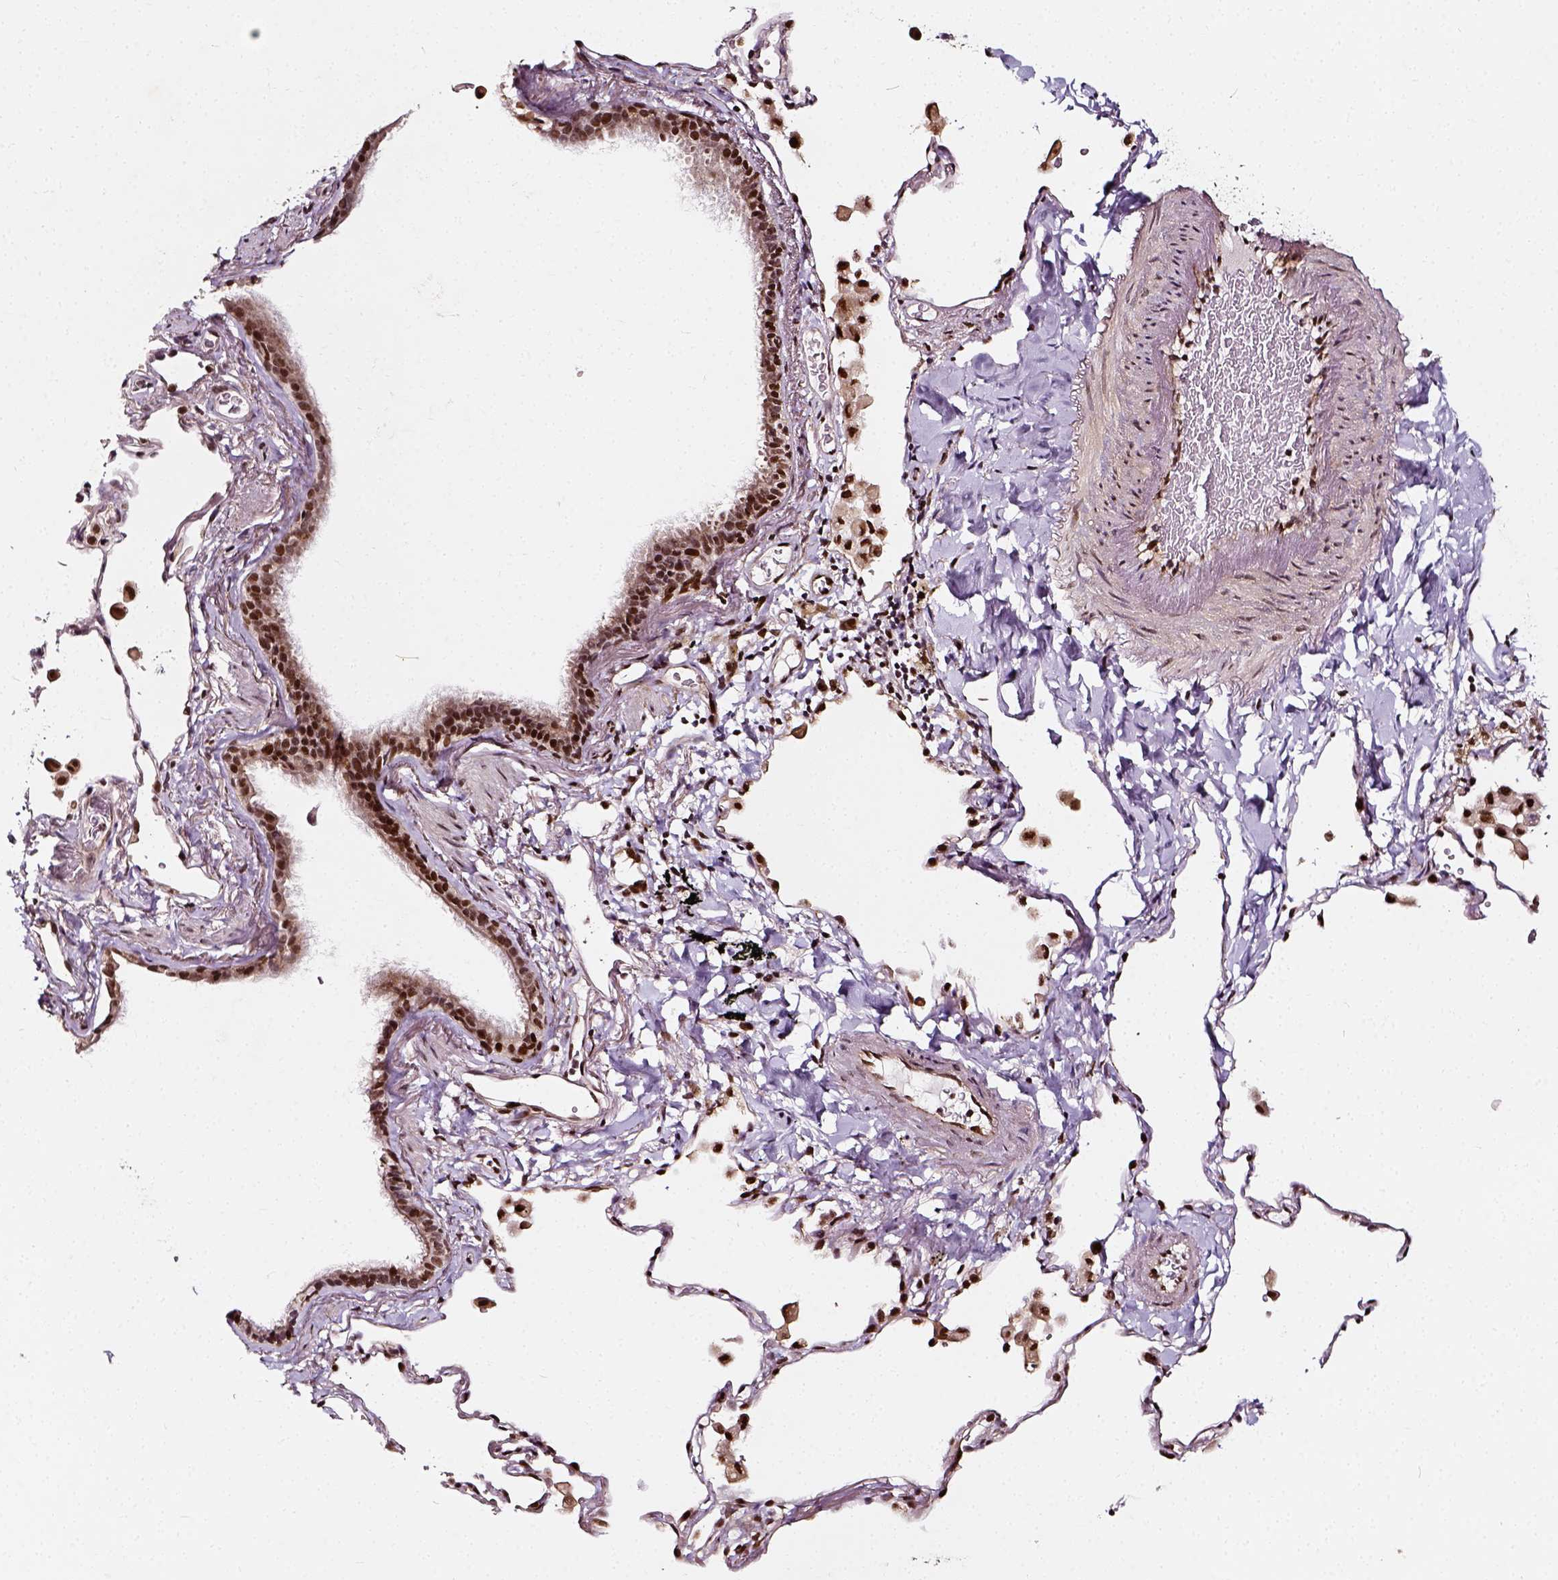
{"staining": {"intensity": "strong", "quantity": ">75%", "location": "nuclear"}, "tissue": "bronchus", "cell_type": "Respiratory epithelial cells", "image_type": "normal", "snomed": [{"axis": "morphology", "description": "Normal tissue, NOS"}, {"axis": "topography", "description": "Bronchus"}, {"axis": "topography", "description": "Lung"}], "caption": "Brown immunohistochemical staining in benign bronchus reveals strong nuclear positivity in approximately >75% of respiratory epithelial cells.", "gene": "NACC1", "patient": {"sex": "male", "age": 54}}